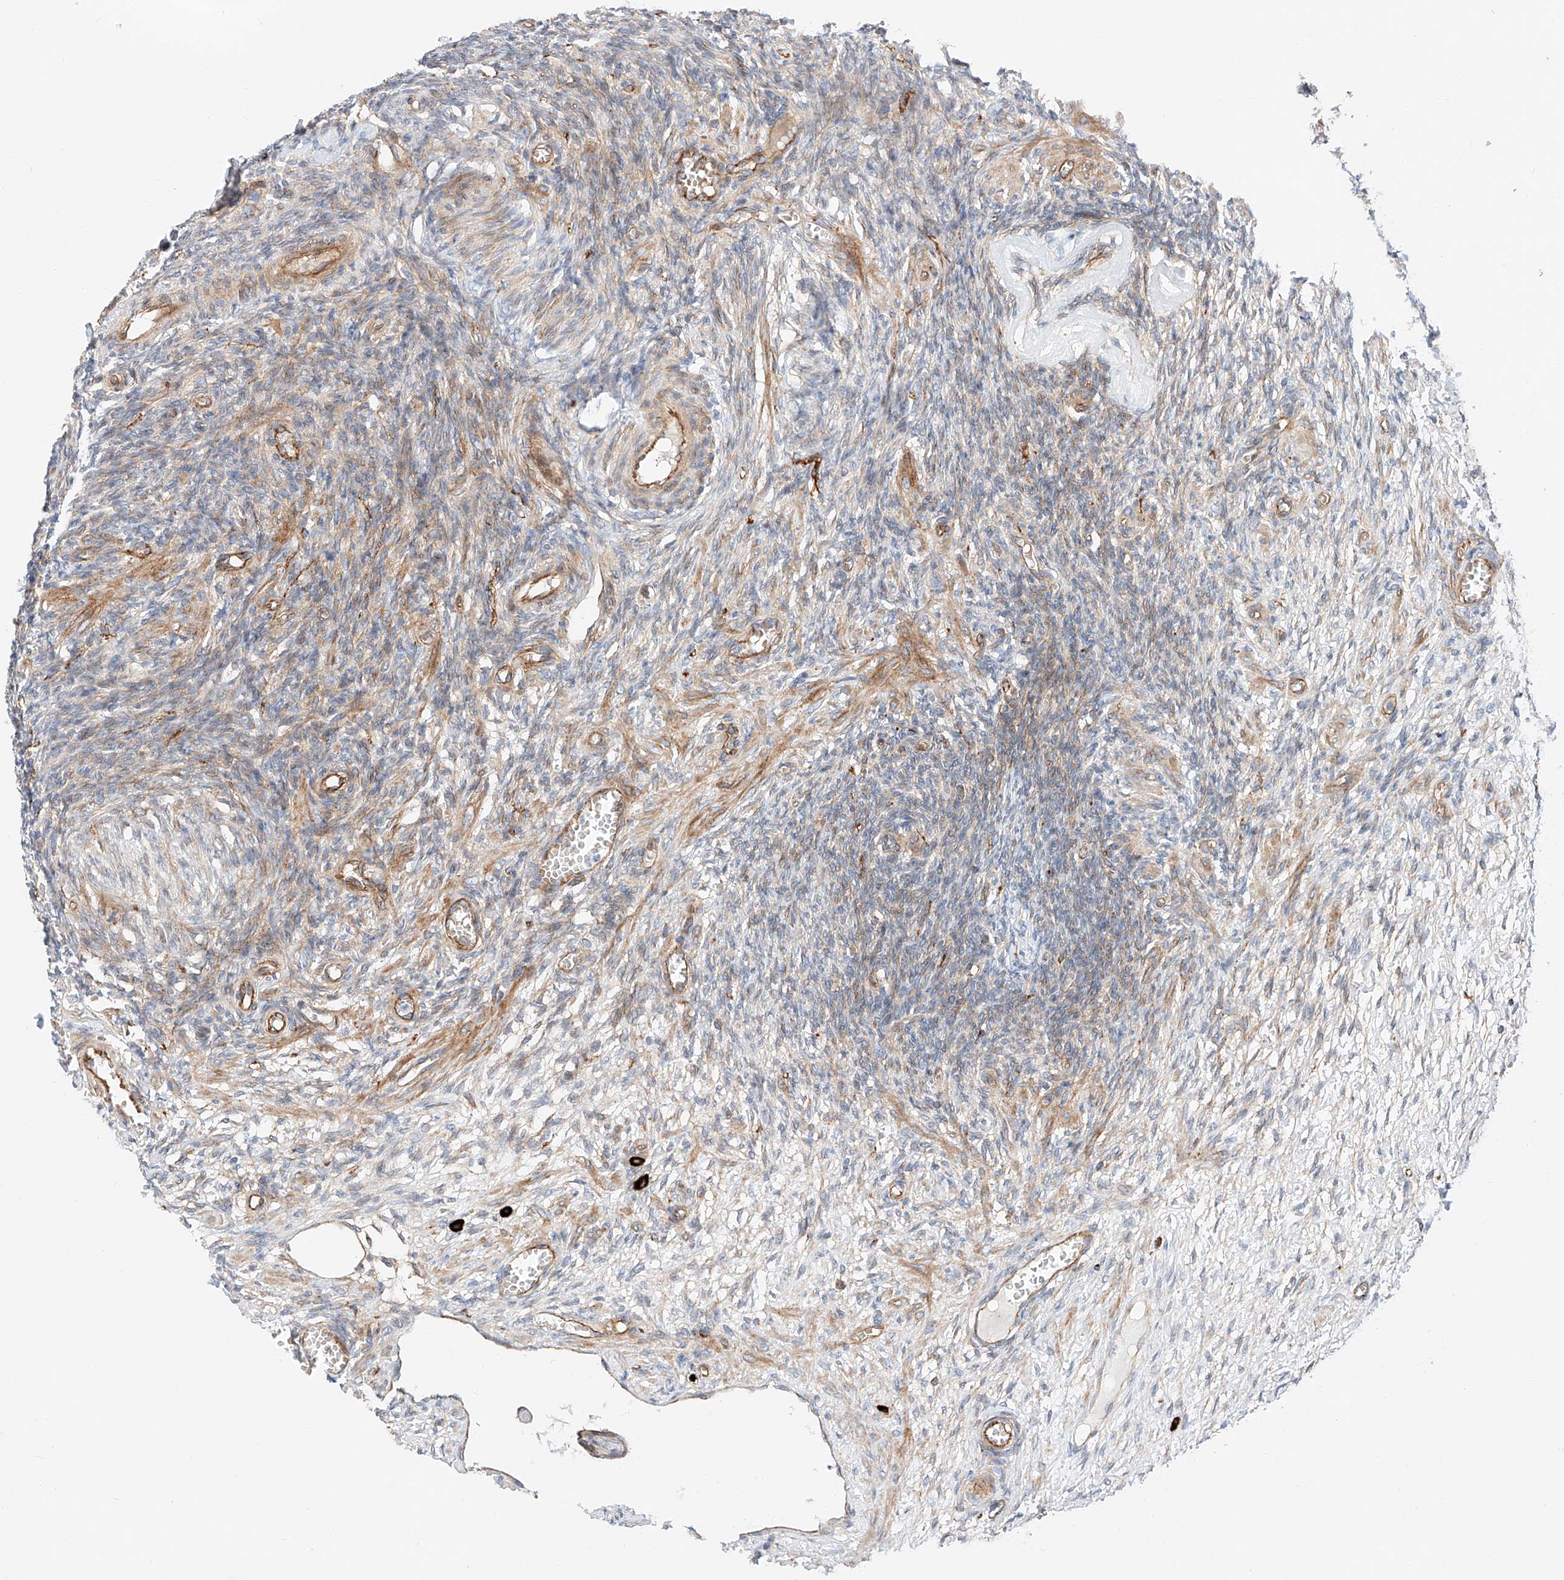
{"staining": {"intensity": "weak", "quantity": ">75%", "location": "cytoplasmic/membranous"}, "tissue": "ovary", "cell_type": "Follicle cells", "image_type": "normal", "snomed": [{"axis": "morphology", "description": "Normal tissue, NOS"}, {"axis": "topography", "description": "Ovary"}], "caption": "High-power microscopy captured an IHC photomicrograph of benign ovary, revealing weak cytoplasmic/membranous positivity in about >75% of follicle cells. The protein of interest is shown in brown color, while the nuclei are stained blue.", "gene": "MINDY4", "patient": {"sex": "female", "age": 27}}